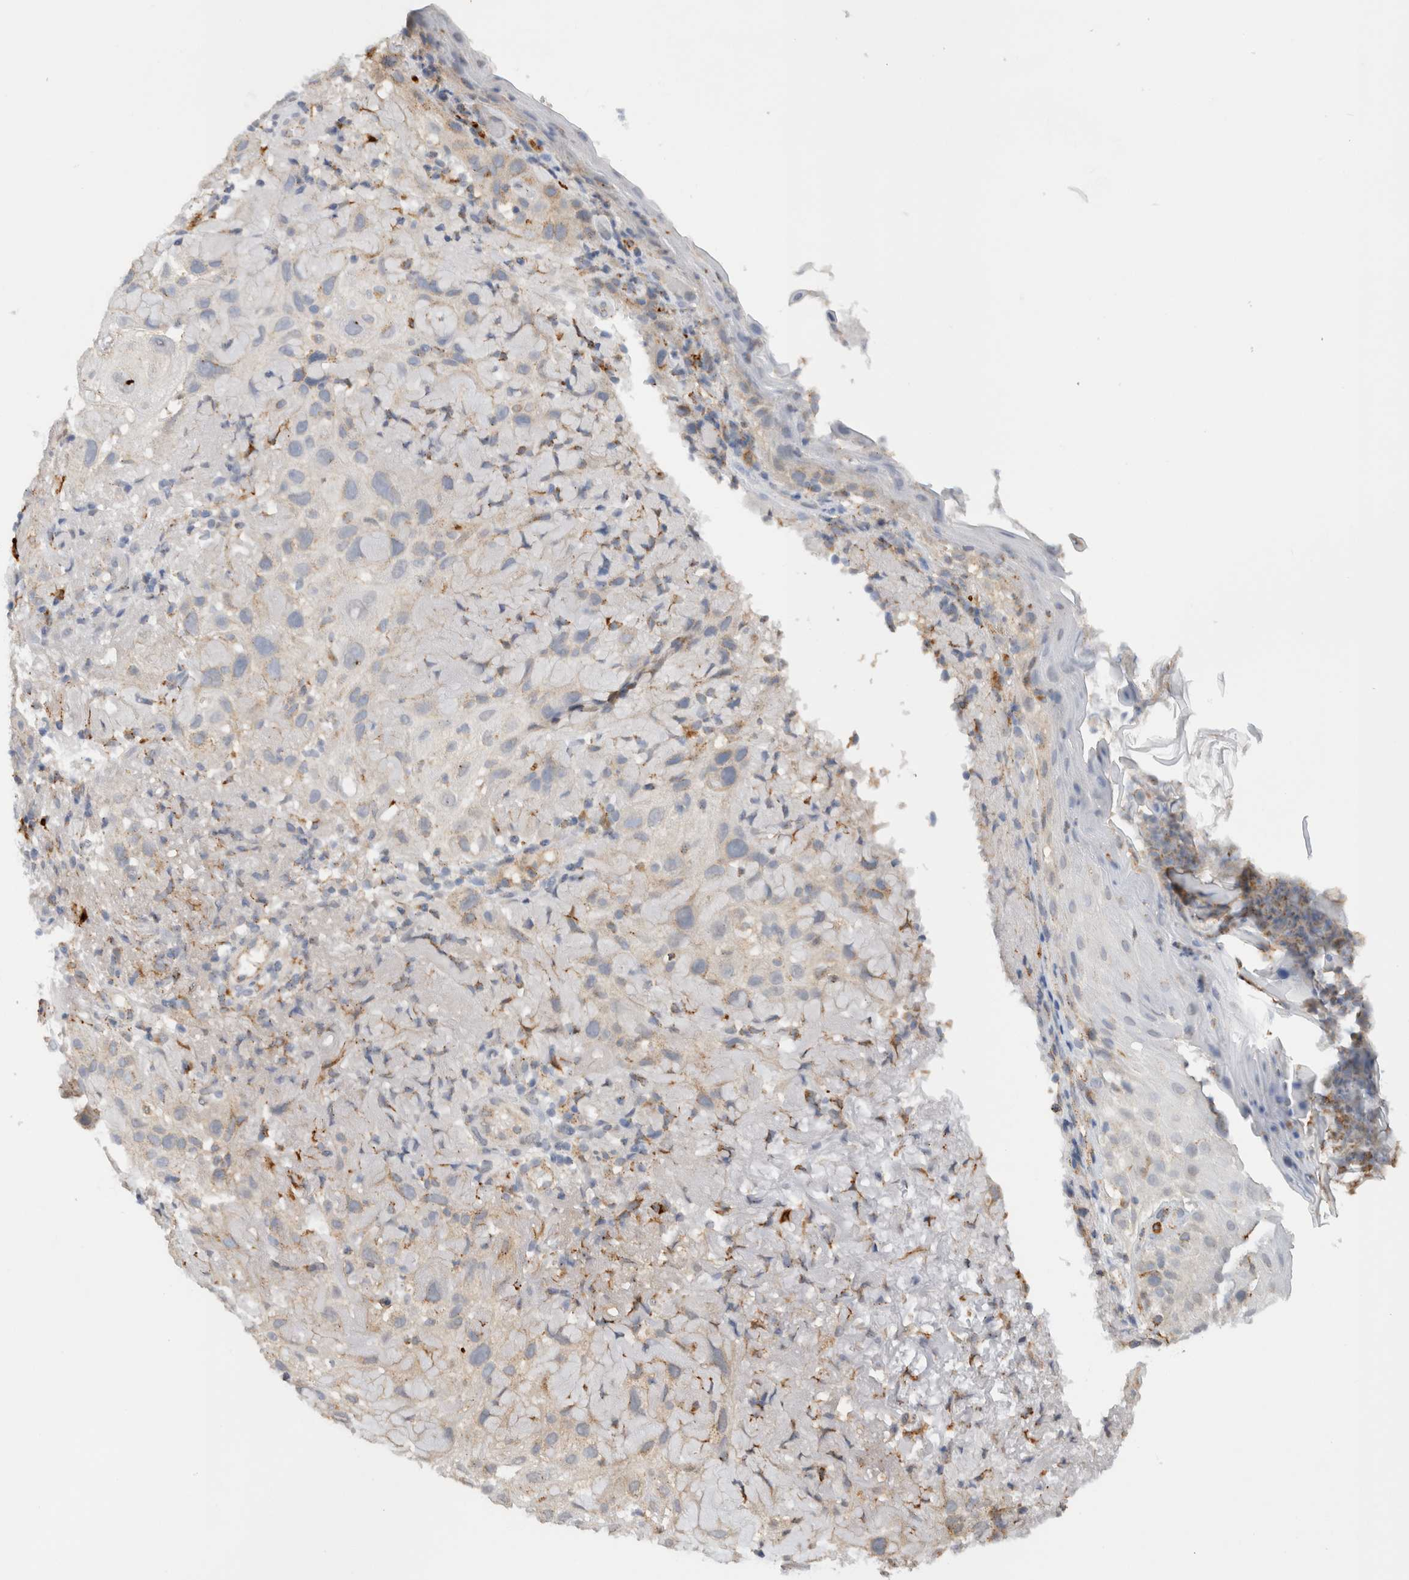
{"staining": {"intensity": "negative", "quantity": "none", "location": "none"}, "tissue": "skin cancer", "cell_type": "Tumor cells", "image_type": "cancer", "snomed": [{"axis": "morphology", "description": "Squamous cell carcinoma, NOS"}, {"axis": "topography", "description": "Skin"}], "caption": "A histopathology image of human skin cancer is negative for staining in tumor cells.", "gene": "GNS", "patient": {"sex": "female", "age": 96}}